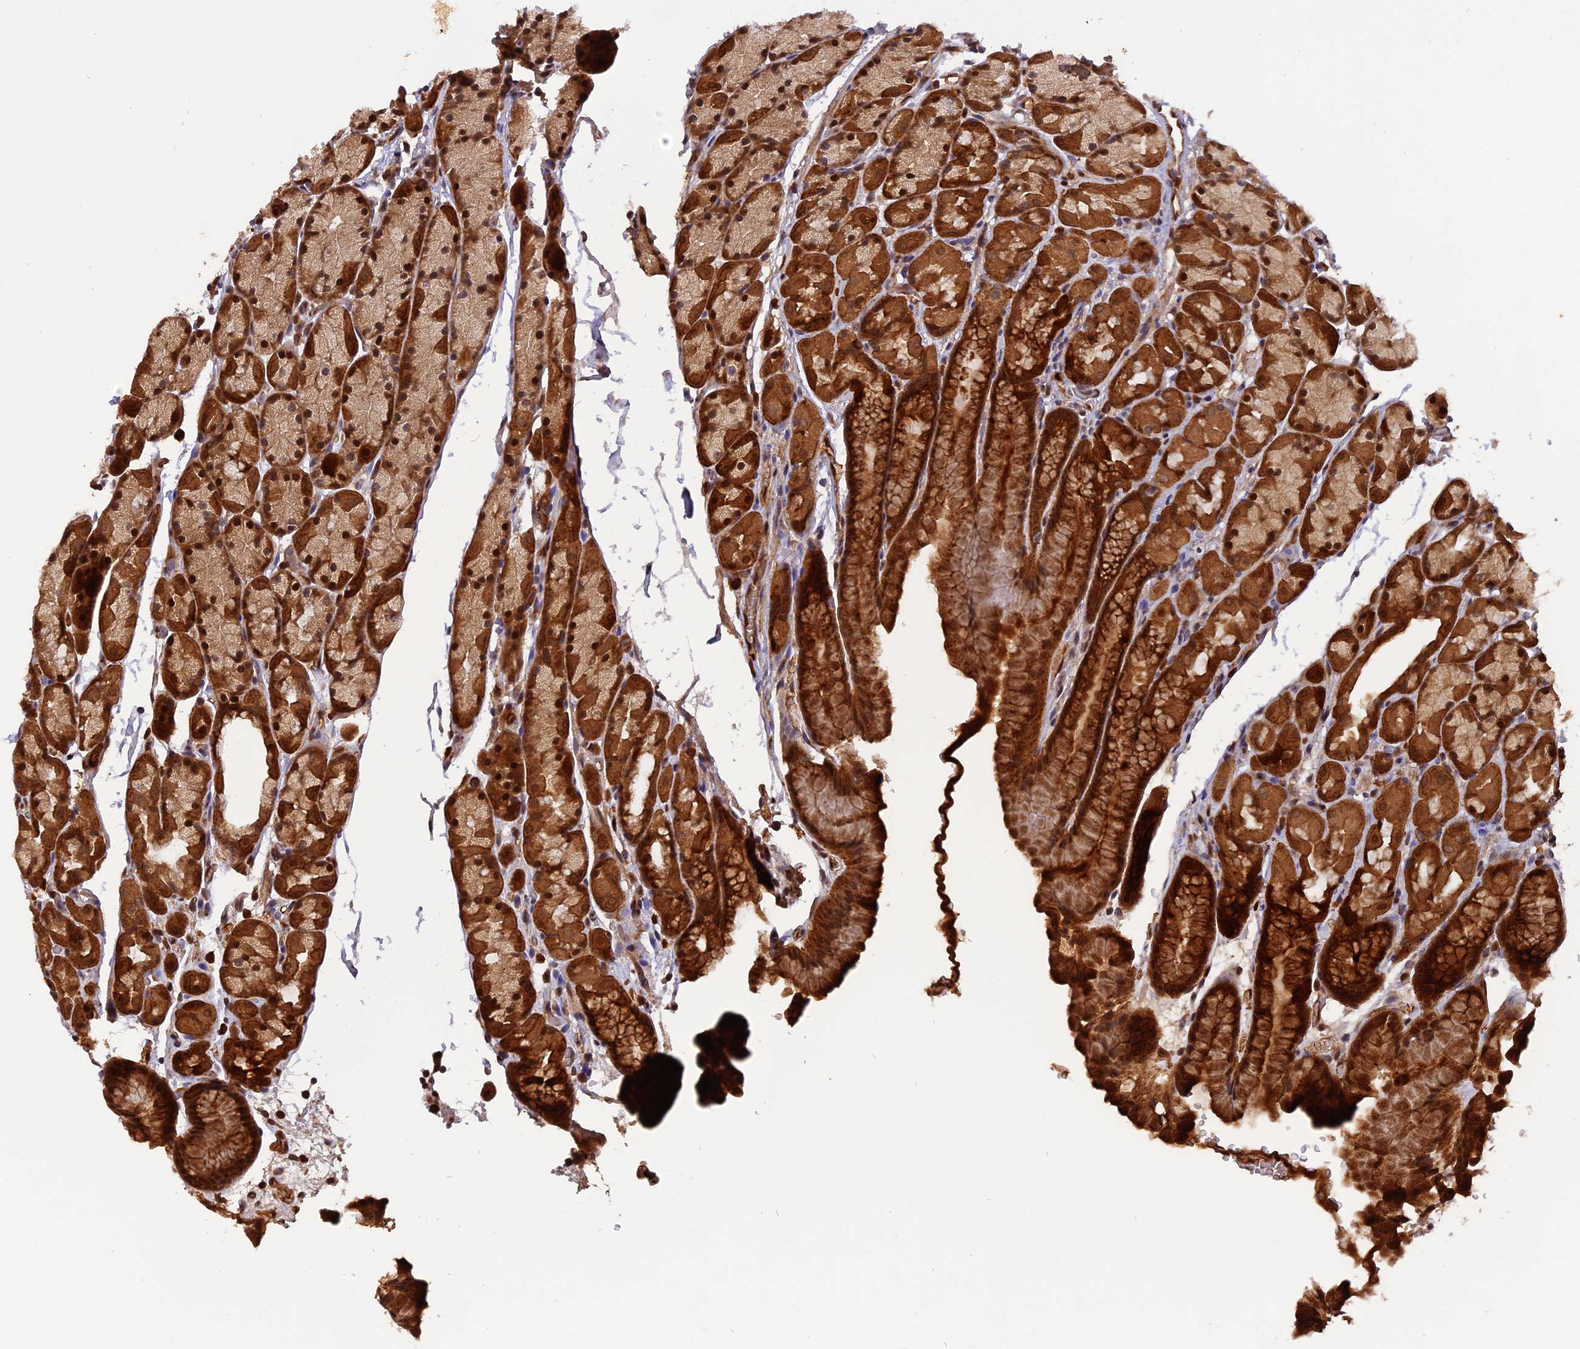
{"staining": {"intensity": "strong", "quantity": "25%-75%", "location": "cytoplasmic/membranous,nuclear"}, "tissue": "stomach", "cell_type": "Glandular cells", "image_type": "normal", "snomed": [{"axis": "morphology", "description": "Normal tissue, NOS"}, {"axis": "topography", "description": "Stomach, upper"}, {"axis": "topography", "description": "Stomach"}], "caption": "Protein staining of benign stomach exhibits strong cytoplasmic/membranous,nuclear positivity in about 25%-75% of glandular cells. The protein is shown in brown color, while the nuclei are stained blue.", "gene": "MICALL1", "patient": {"sex": "male", "age": 47}}